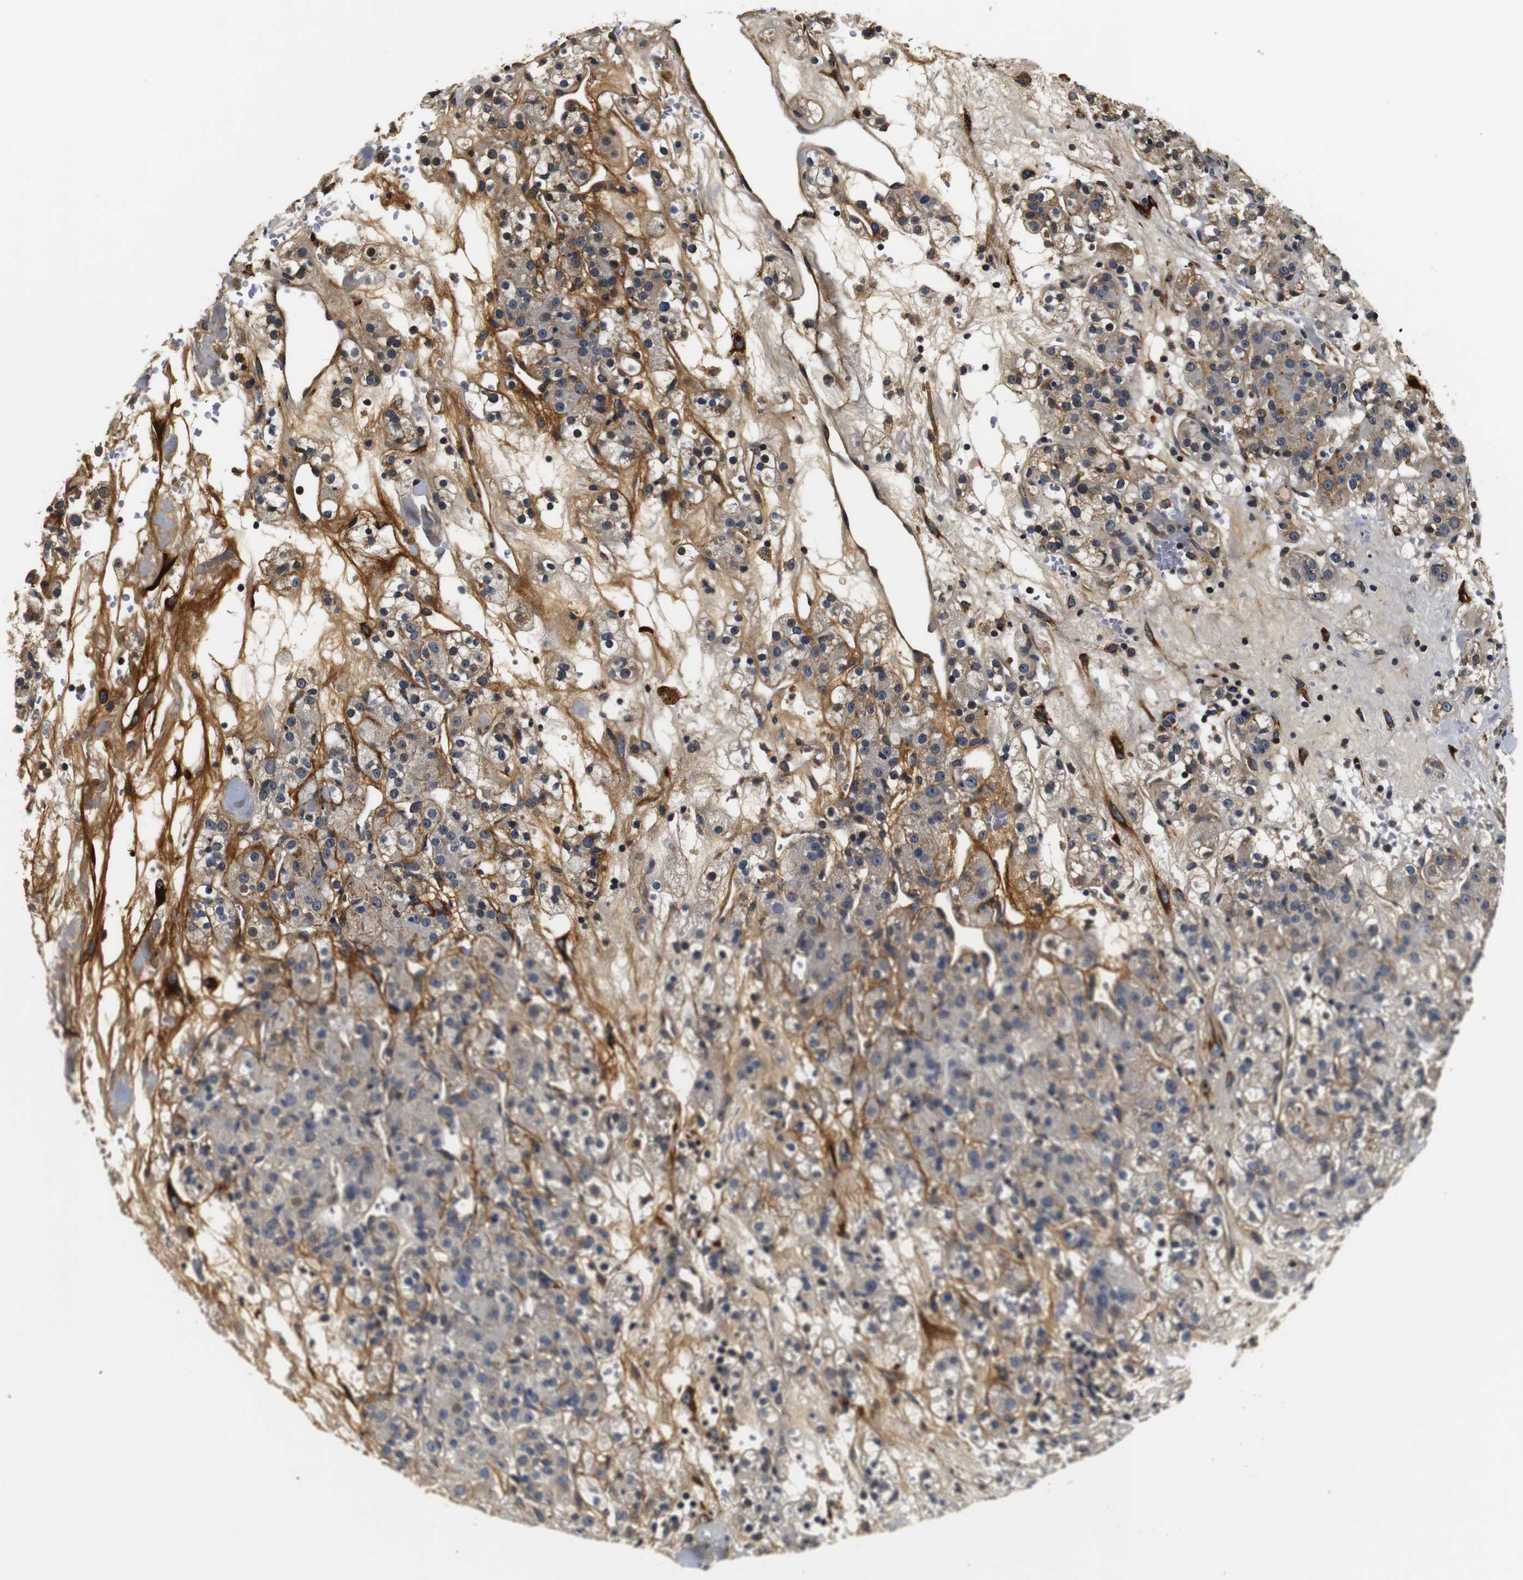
{"staining": {"intensity": "weak", "quantity": "<25%", "location": "cytoplasmic/membranous"}, "tissue": "renal cancer", "cell_type": "Tumor cells", "image_type": "cancer", "snomed": [{"axis": "morphology", "description": "Normal tissue, NOS"}, {"axis": "morphology", "description": "Adenocarcinoma, NOS"}, {"axis": "topography", "description": "Kidney"}], "caption": "Immunohistochemical staining of human adenocarcinoma (renal) exhibits no significant staining in tumor cells. (DAB immunohistochemistry (IHC) visualized using brightfield microscopy, high magnification).", "gene": "COL1A1", "patient": {"sex": "male", "age": 61}}